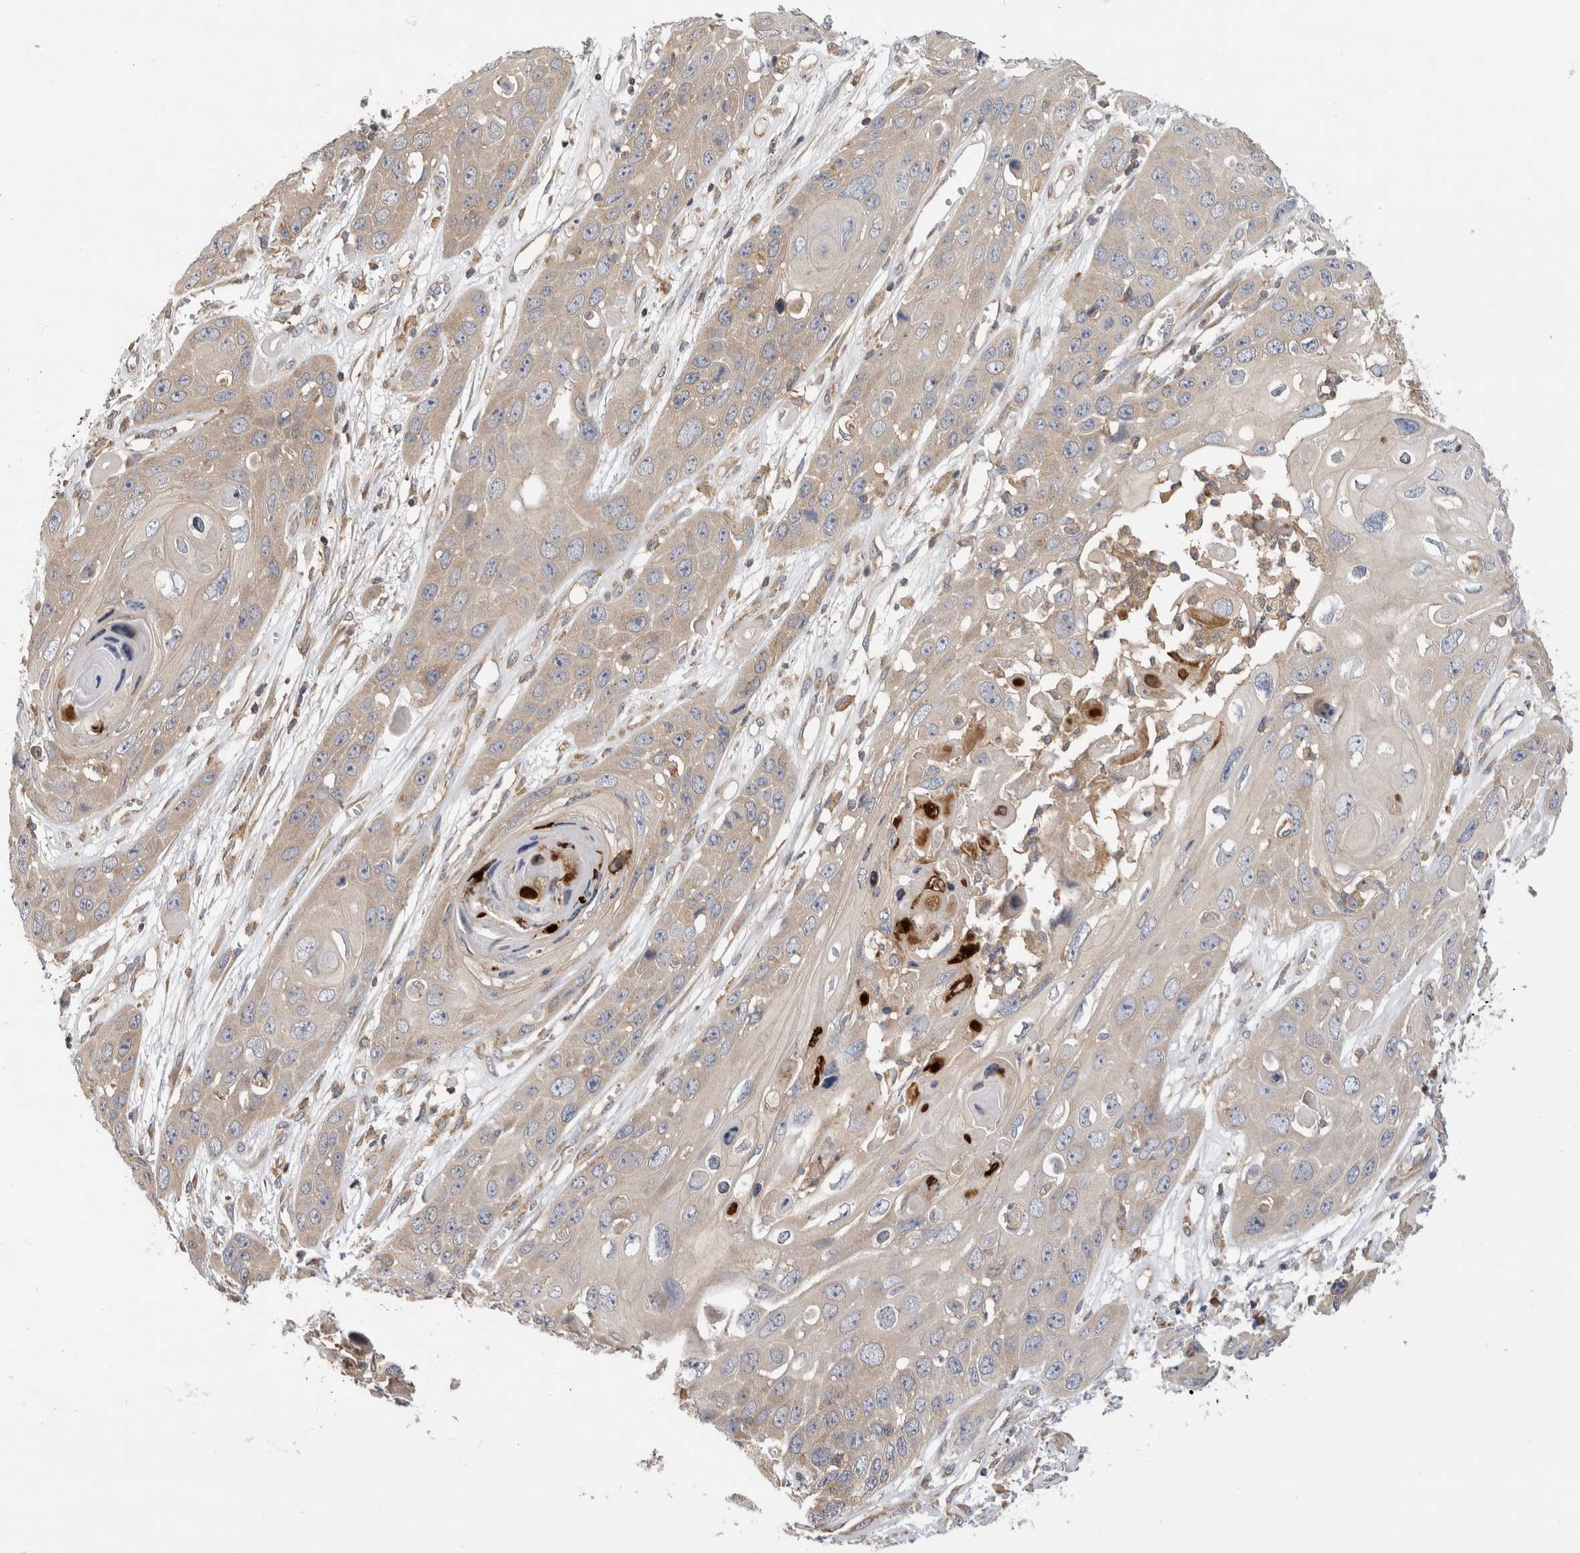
{"staining": {"intensity": "weak", "quantity": ">75%", "location": "cytoplasmic/membranous"}, "tissue": "skin cancer", "cell_type": "Tumor cells", "image_type": "cancer", "snomed": [{"axis": "morphology", "description": "Squamous cell carcinoma, NOS"}, {"axis": "topography", "description": "Skin"}], "caption": "A brown stain labels weak cytoplasmic/membranous positivity of a protein in skin cancer (squamous cell carcinoma) tumor cells.", "gene": "GRIK2", "patient": {"sex": "male", "age": 55}}